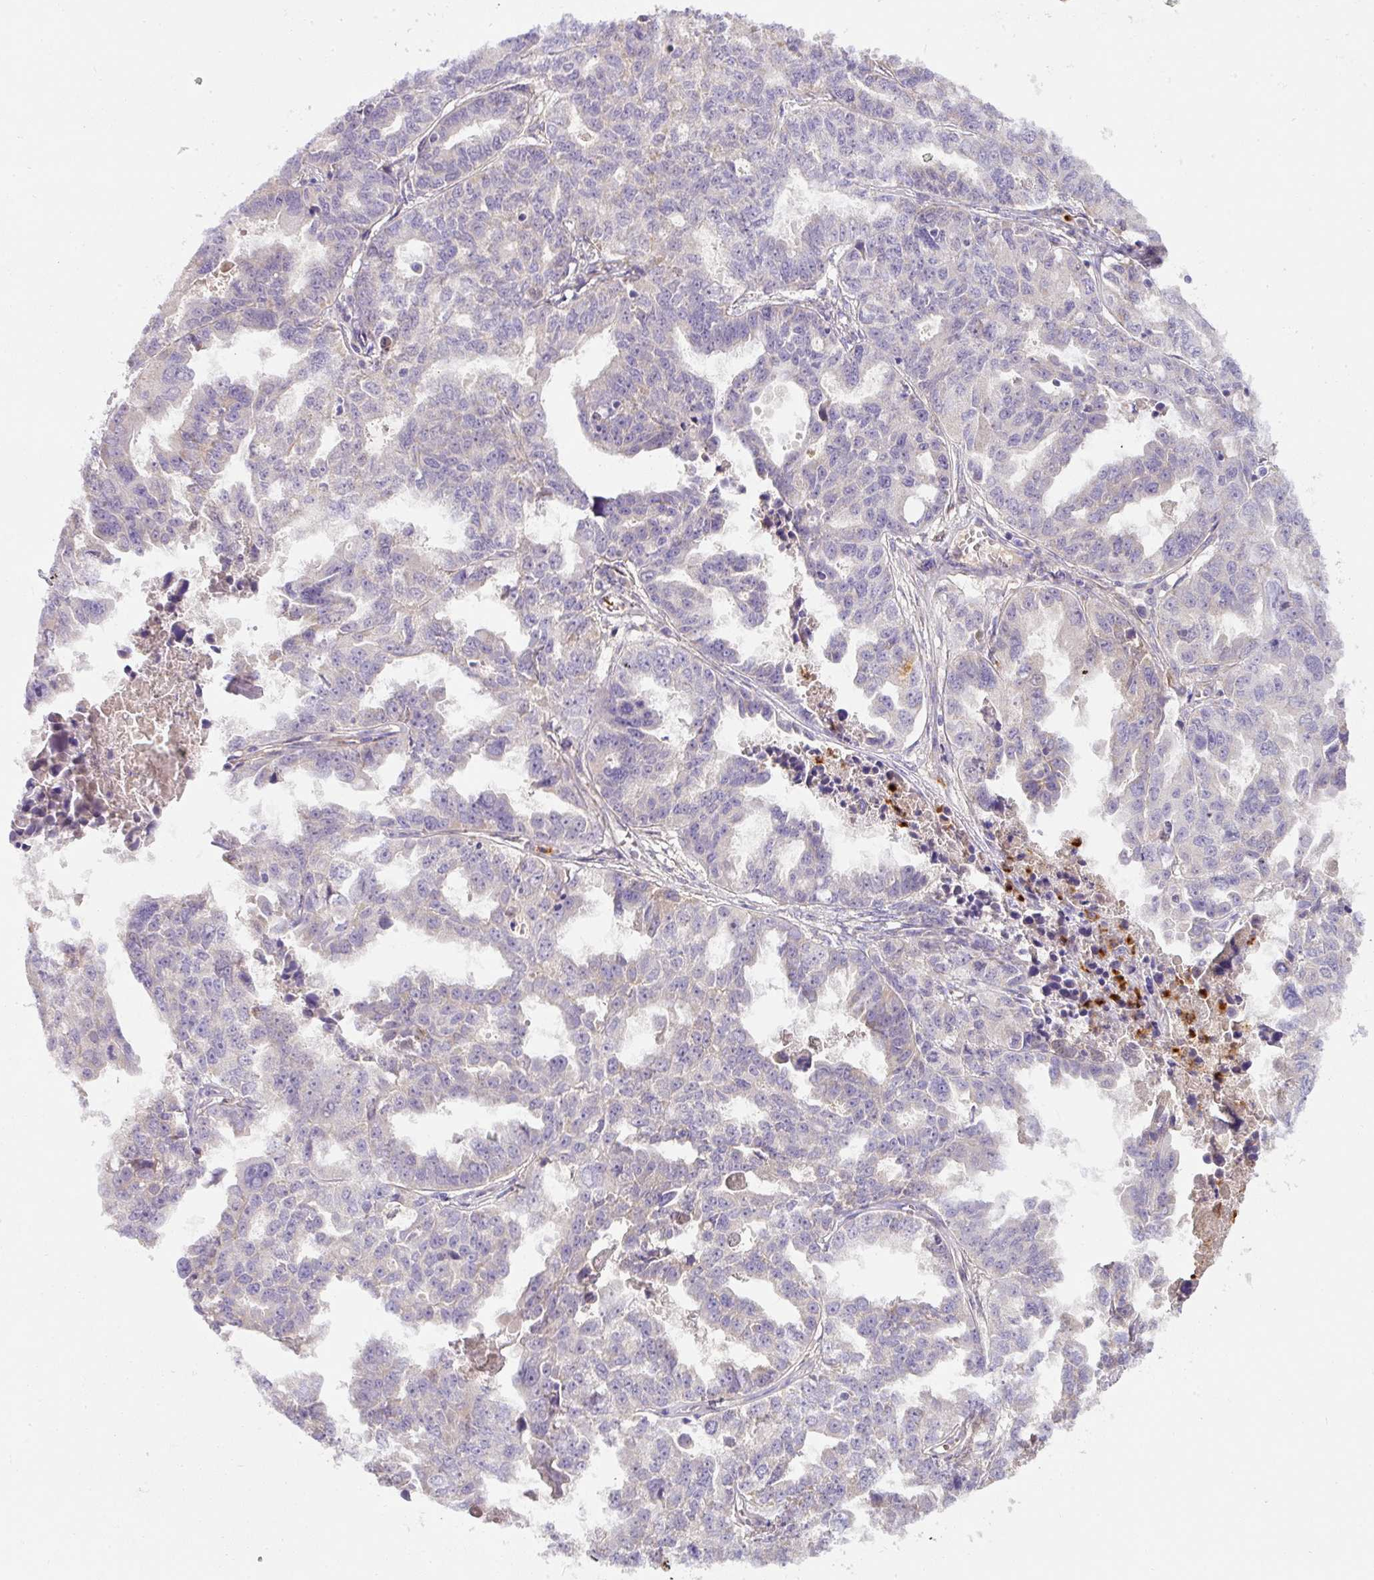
{"staining": {"intensity": "negative", "quantity": "none", "location": "none"}, "tissue": "ovarian cancer", "cell_type": "Tumor cells", "image_type": "cancer", "snomed": [{"axis": "morphology", "description": "Adenocarcinoma, NOS"}, {"axis": "morphology", "description": "Carcinoma, endometroid"}, {"axis": "topography", "description": "Ovary"}], "caption": "Ovarian cancer was stained to show a protein in brown. There is no significant staining in tumor cells. (IHC, brightfield microscopy, high magnification).", "gene": "CRISP3", "patient": {"sex": "female", "age": 72}}